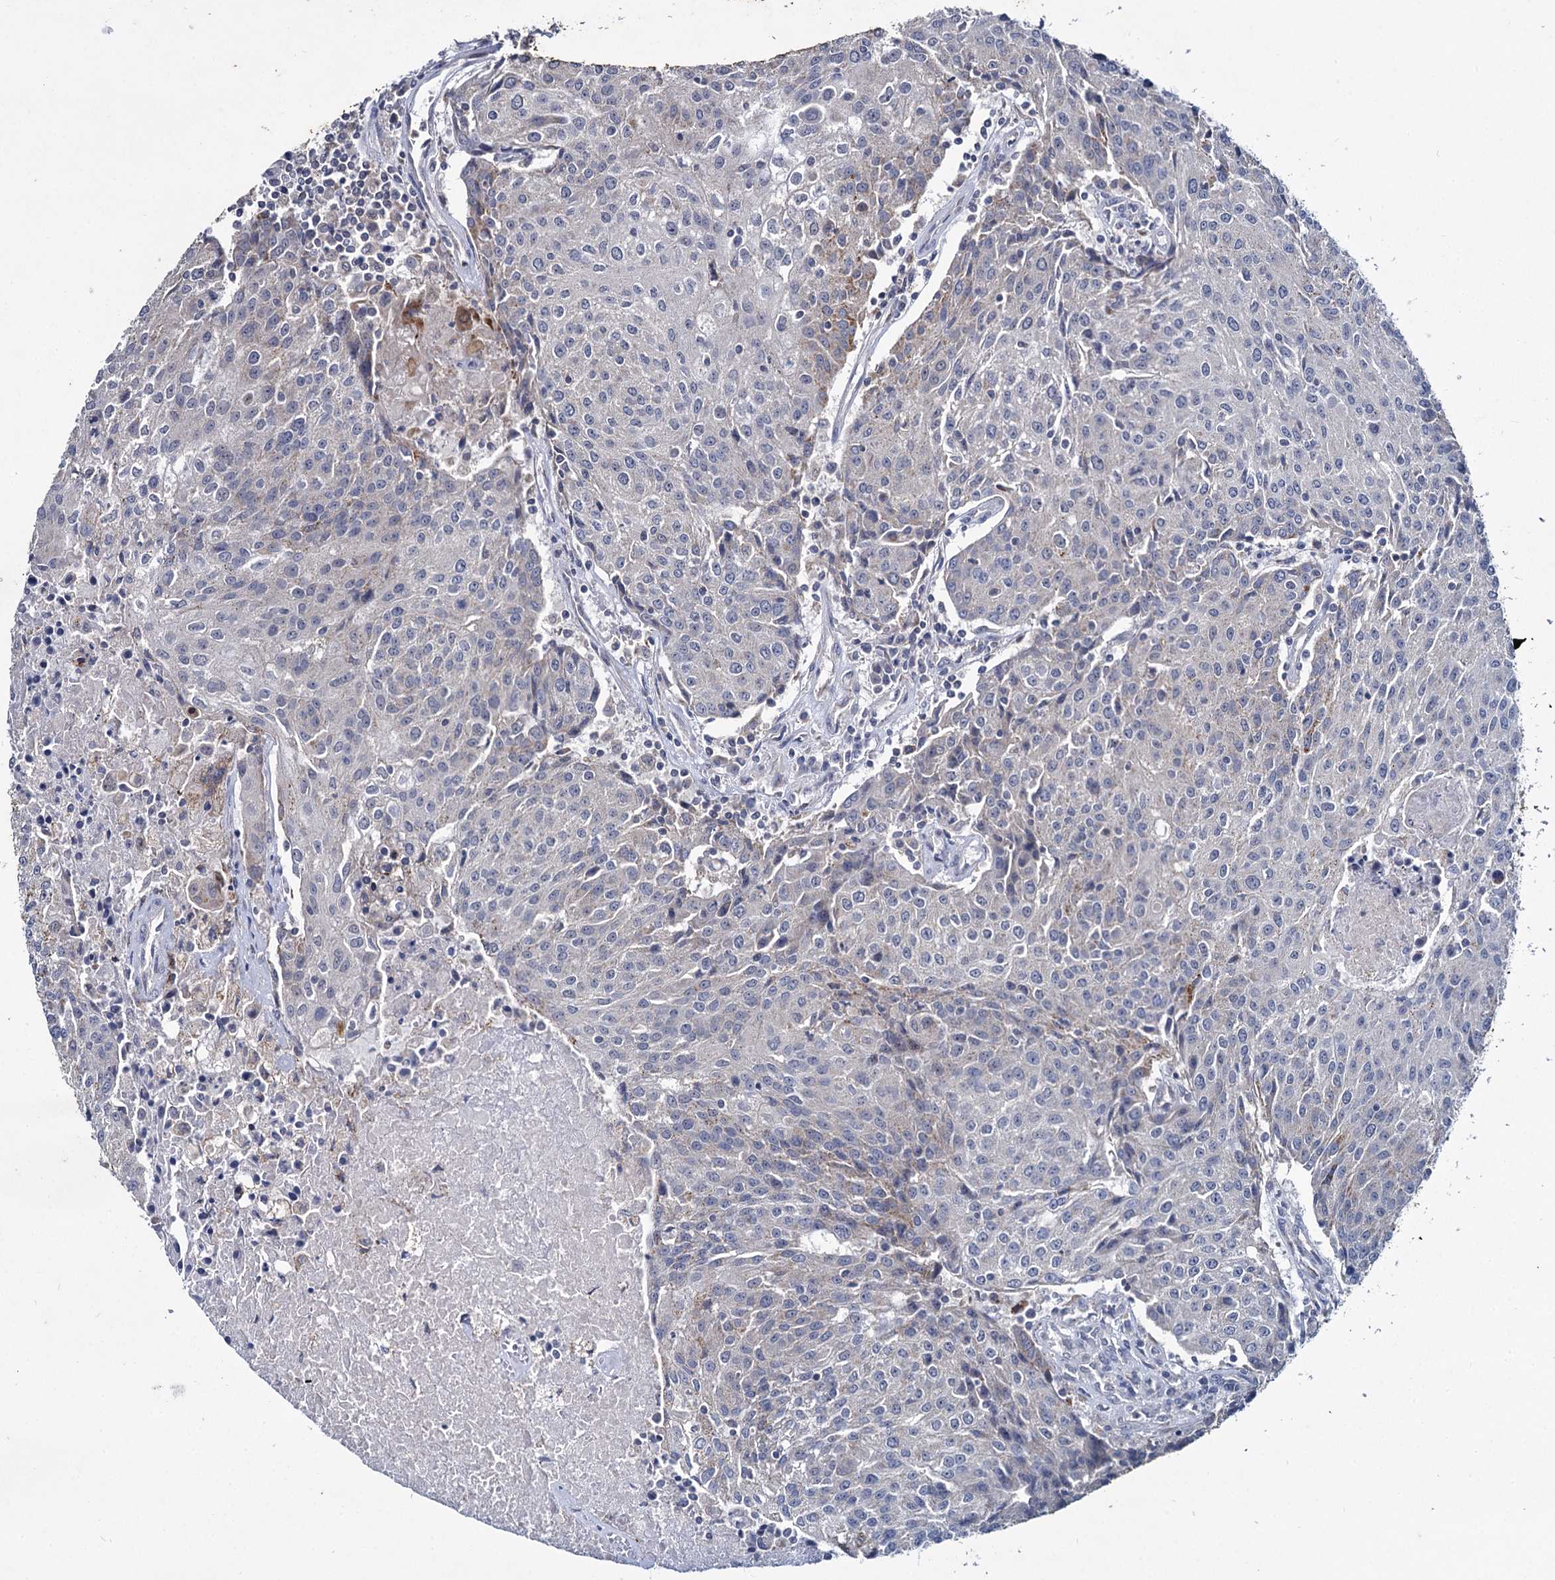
{"staining": {"intensity": "negative", "quantity": "none", "location": "none"}, "tissue": "urothelial cancer", "cell_type": "Tumor cells", "image_type": "cancer", "snomed": [{"axis": "morphology", "description": "Urothelial carcinoma, High grade"}, {"axis": "topography", "description": "Urinary bladder"}], "caption": "IHC of urothelial cancer demonstrates no expression in tumor cells.", "gene": "RPUSD4", "patient": {"sex": "female", "age": 85}}